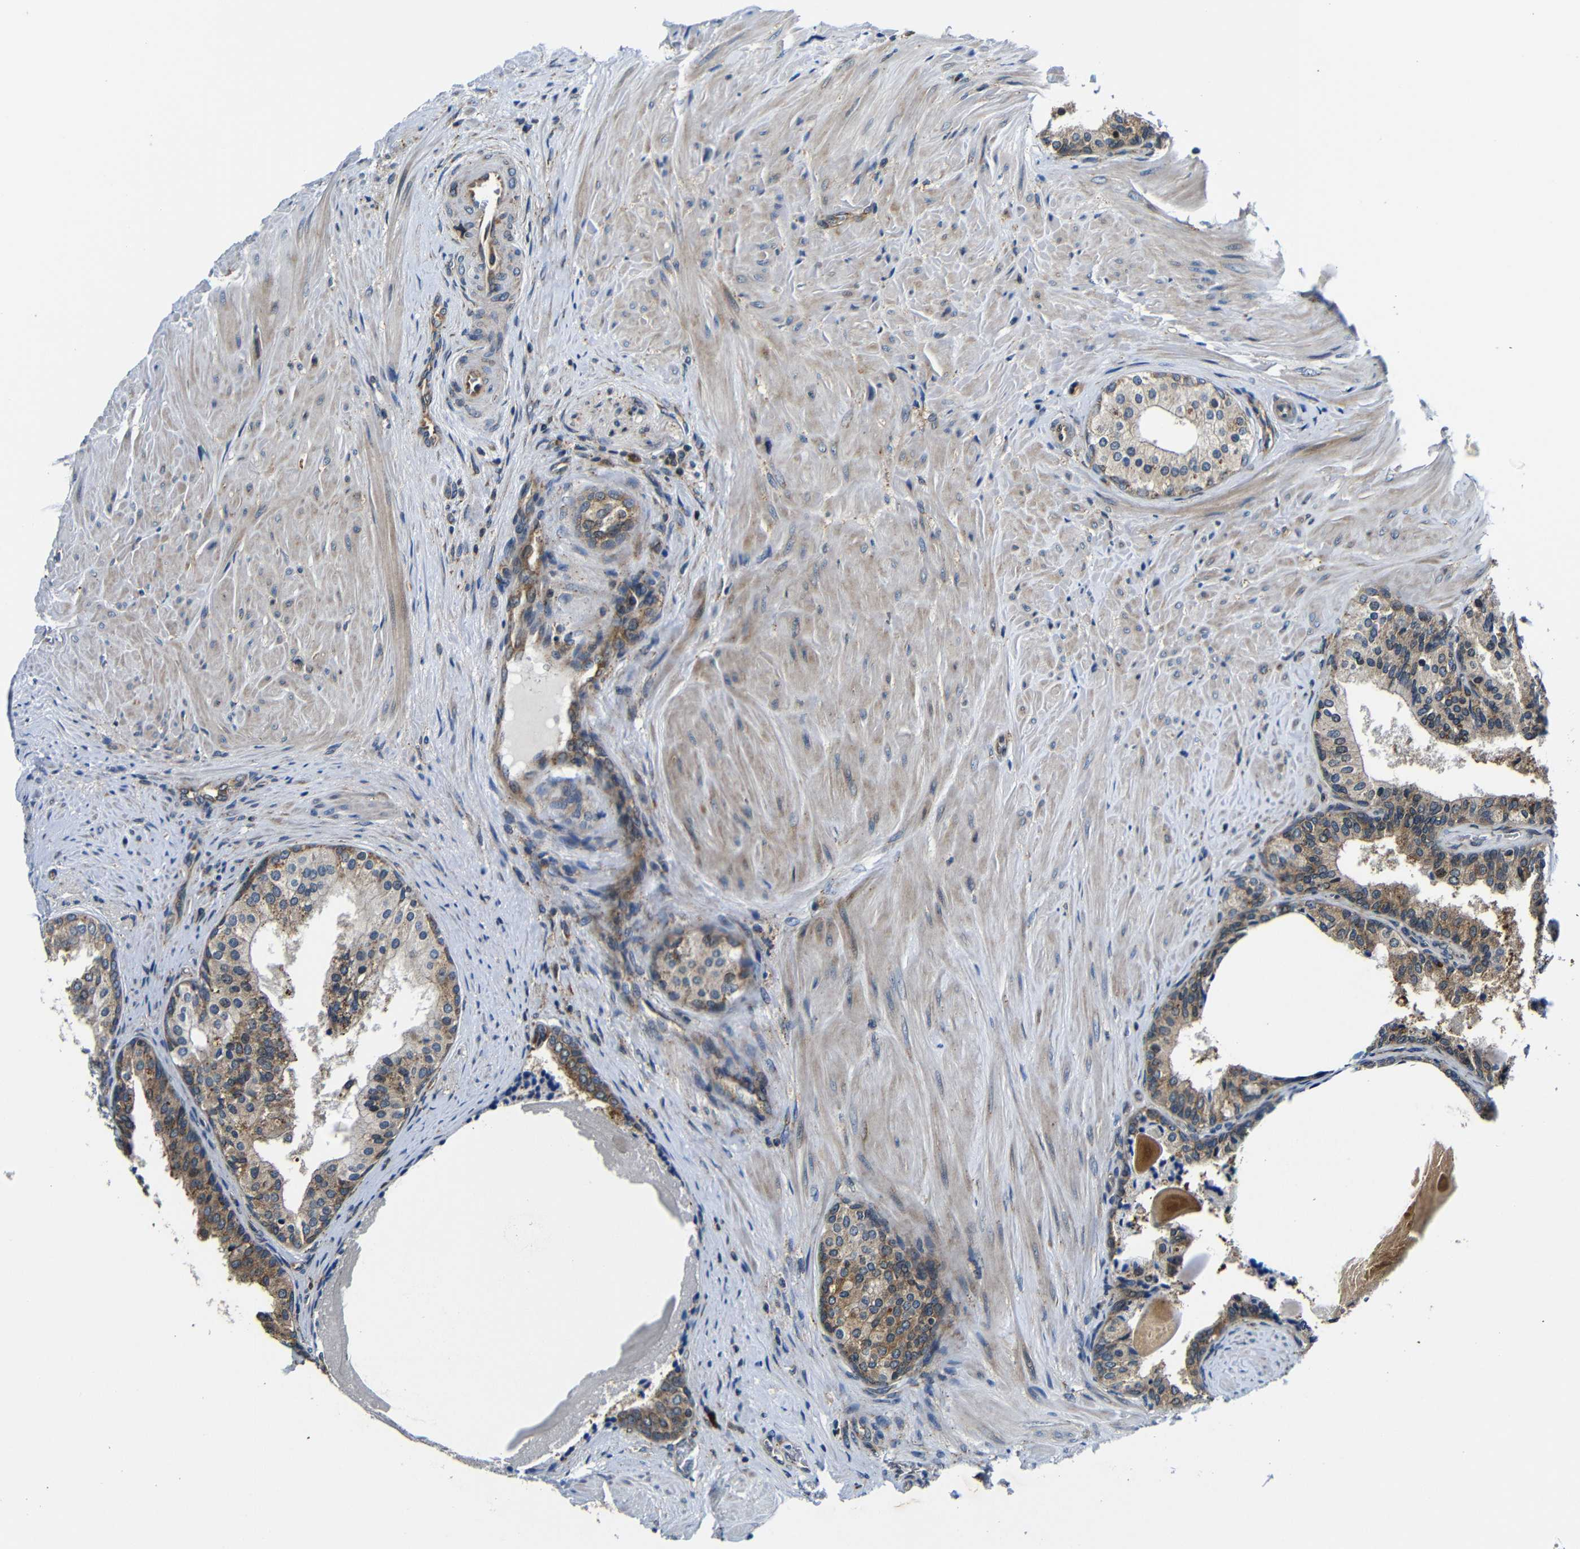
{"staining": {"intensity": "moderate", "quantity": ">75%", "location": "cytoplasmic/membranous"}, "tissue": "prostate cancer", "cell_type": "Tumor cells", "image_type": "cancer", "snomed": [{"axis": "morphology", "description": "Adenocarcinoma, Low grade"}, {"axis": "topography", "description": "Prostate"}], "caption": "DAB (3,3'-diaminobenzidine) immunohistochemical staining of prostate adenocarcinoma (low-grade) demonstrates moderate cytoplasmic/membranous protein positivity in approximately >75% of tumor cells. Using DAB (3,3'-diaminobenzidine) (brown) and hematoxylin (blue) stains, captured at high magnification using brightfield microscopy.", "gene": "ABCE1", "patient": {"sex": "male", "age": 60}}